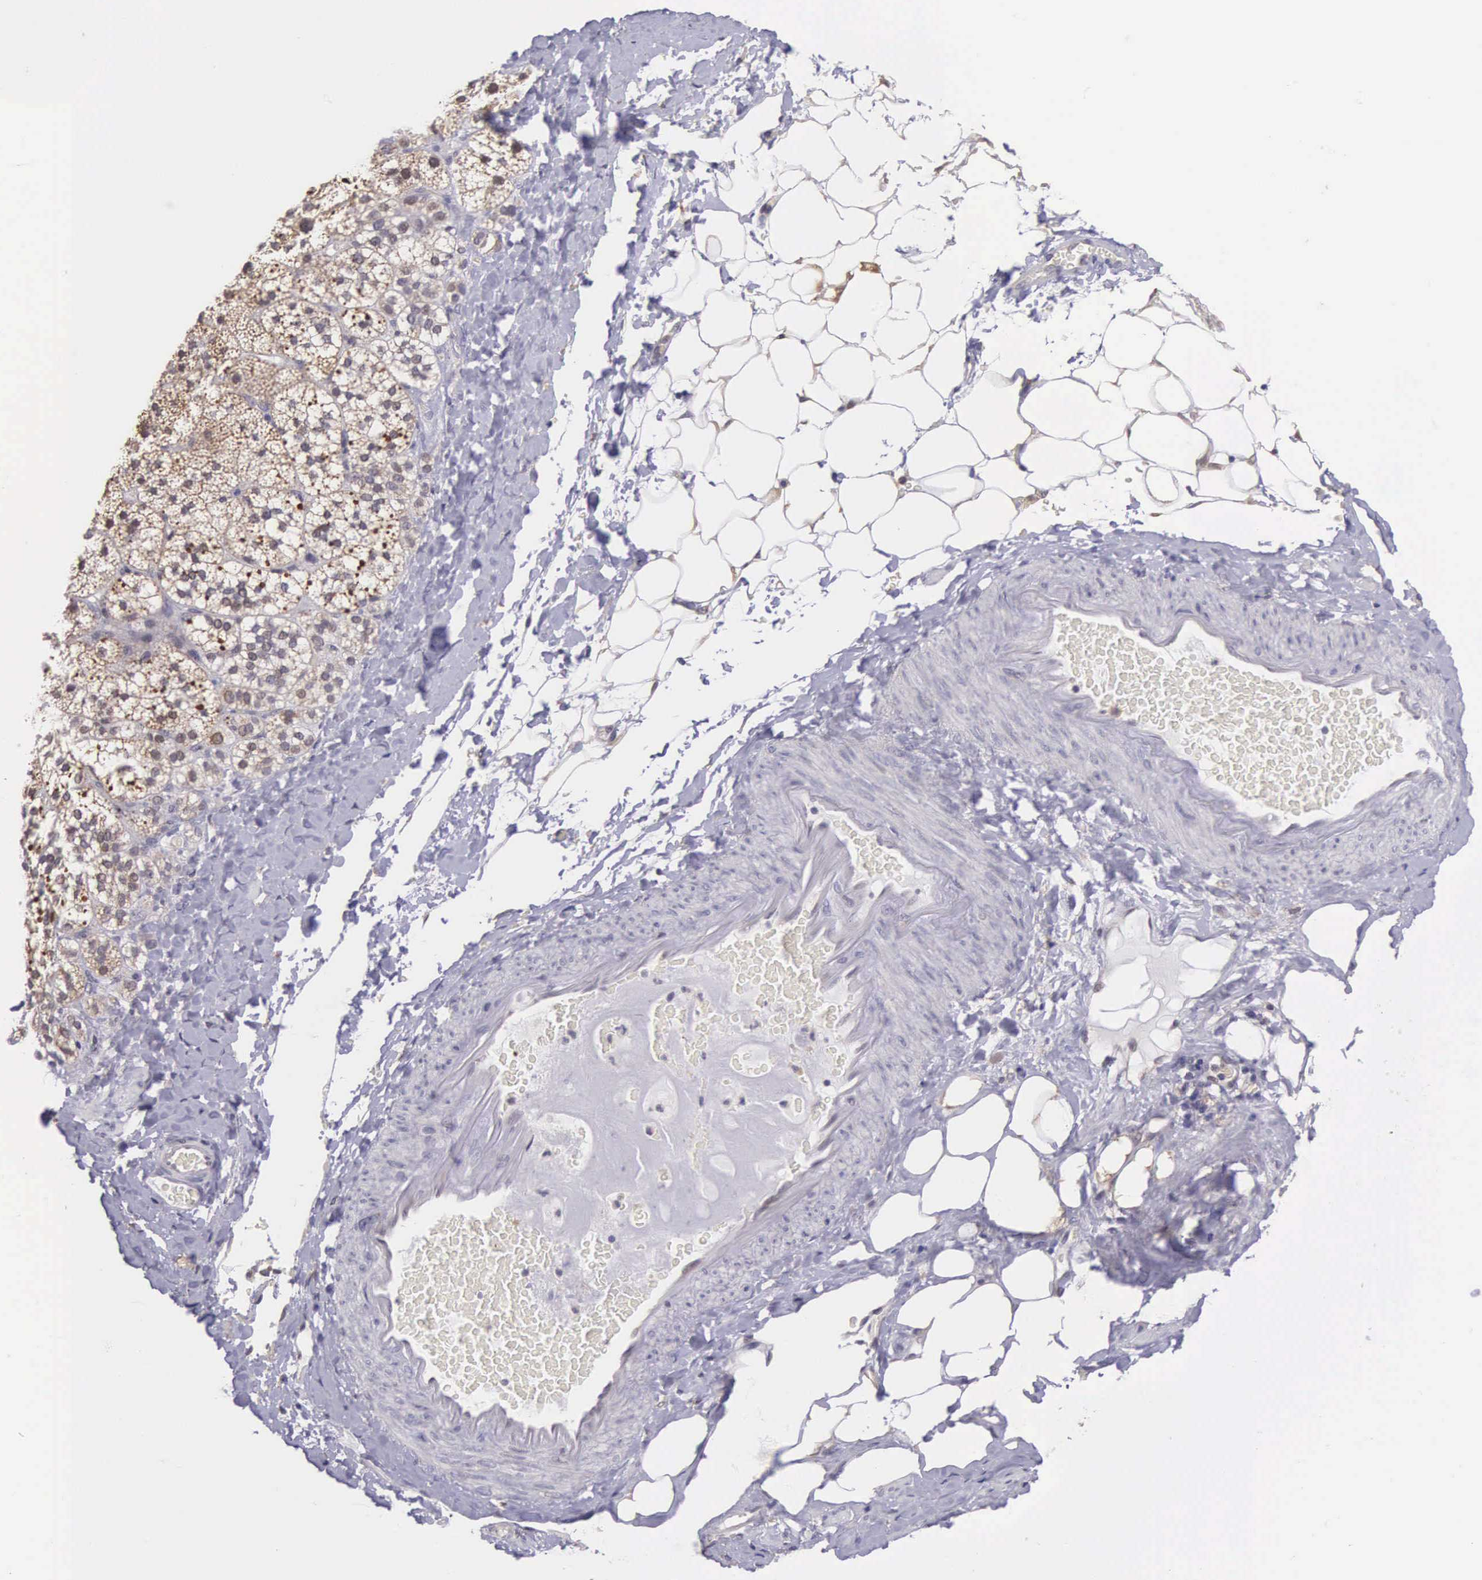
{"staining": {"intensity": "moderate", "quantity": "25%-75%", "location": "cytoplasmic/membranous"}, "tissue": "adrenal gland", "cell_type": "Glandular cells", "image_type": "normal", "snomed": [{"axis": "morphology", "description": "Normal tissue, NOS"}, {"axis": "topography", "description": "Adrenal gland"}], "caption": "Unremarkable adrenal gland was stained to show a protein in brown. There is medium levels of moderate cytoplasmic/membranous staining in approximately 25%-75% of glandular cells. (DAB (3,3'-diaminobenzidine) IHC with brightfield microscopy, high magnification).", "gene": "SLC25A21", "patient": {"sex": "male", "age": 53}}